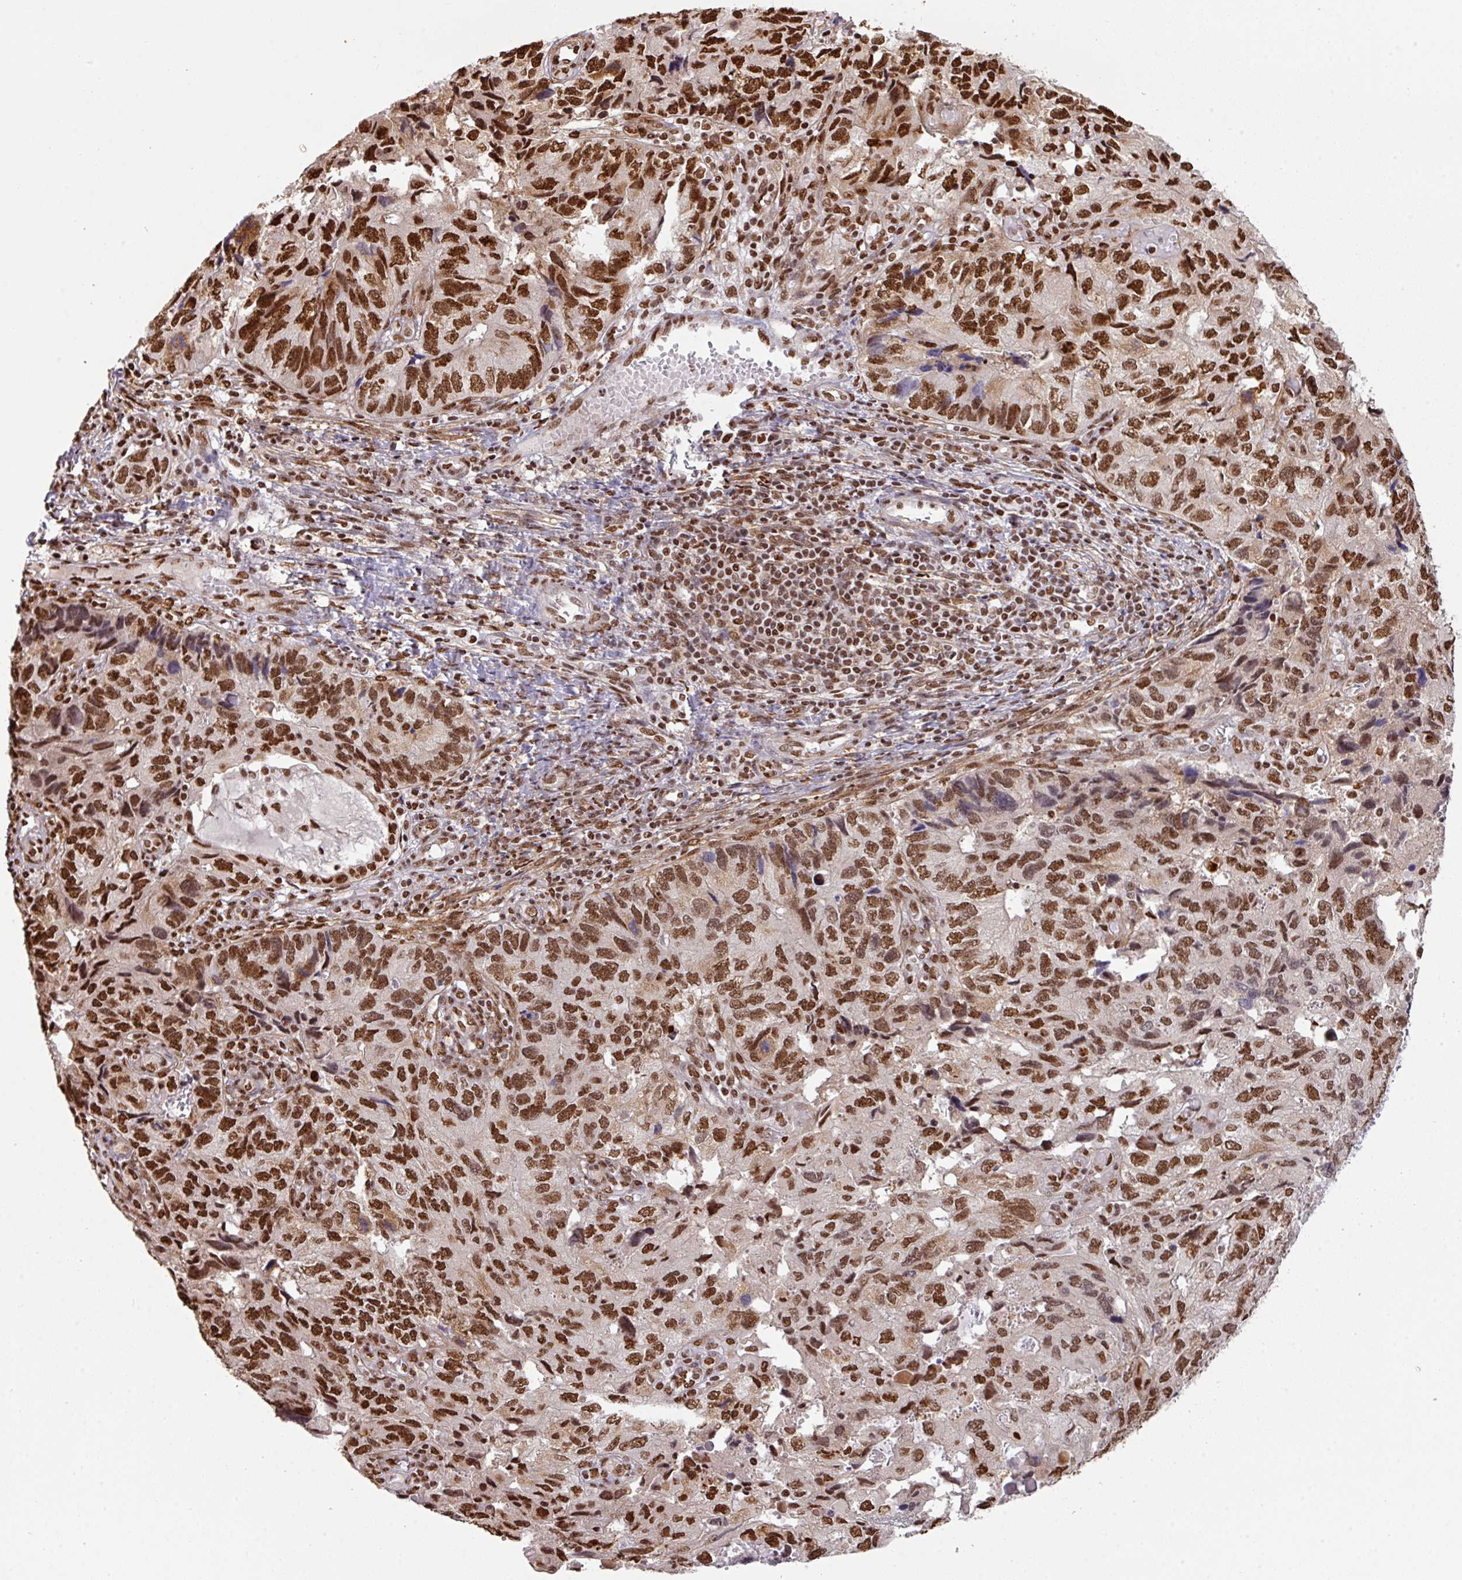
{"staining": {"intensity": "strong", "quantity": ">75%", "location": "nuclear"}, "tissue": "endometrial cancer", "cell_type": "Tumor cells", "image_type": "cancer", "snomed": [{"axis": "morphology", "description": "Carcinoma, NOS"}, {"axis": "topography", "description": "Uterus"}], "caption": "This histopathology image exhibits IHC staining of human endometrial cancer, with high strong nuclear staining in approximately >75% of tumor cells.", "gene": "ANKRD13B", "patient": {"sex": "female", "age": 76}}